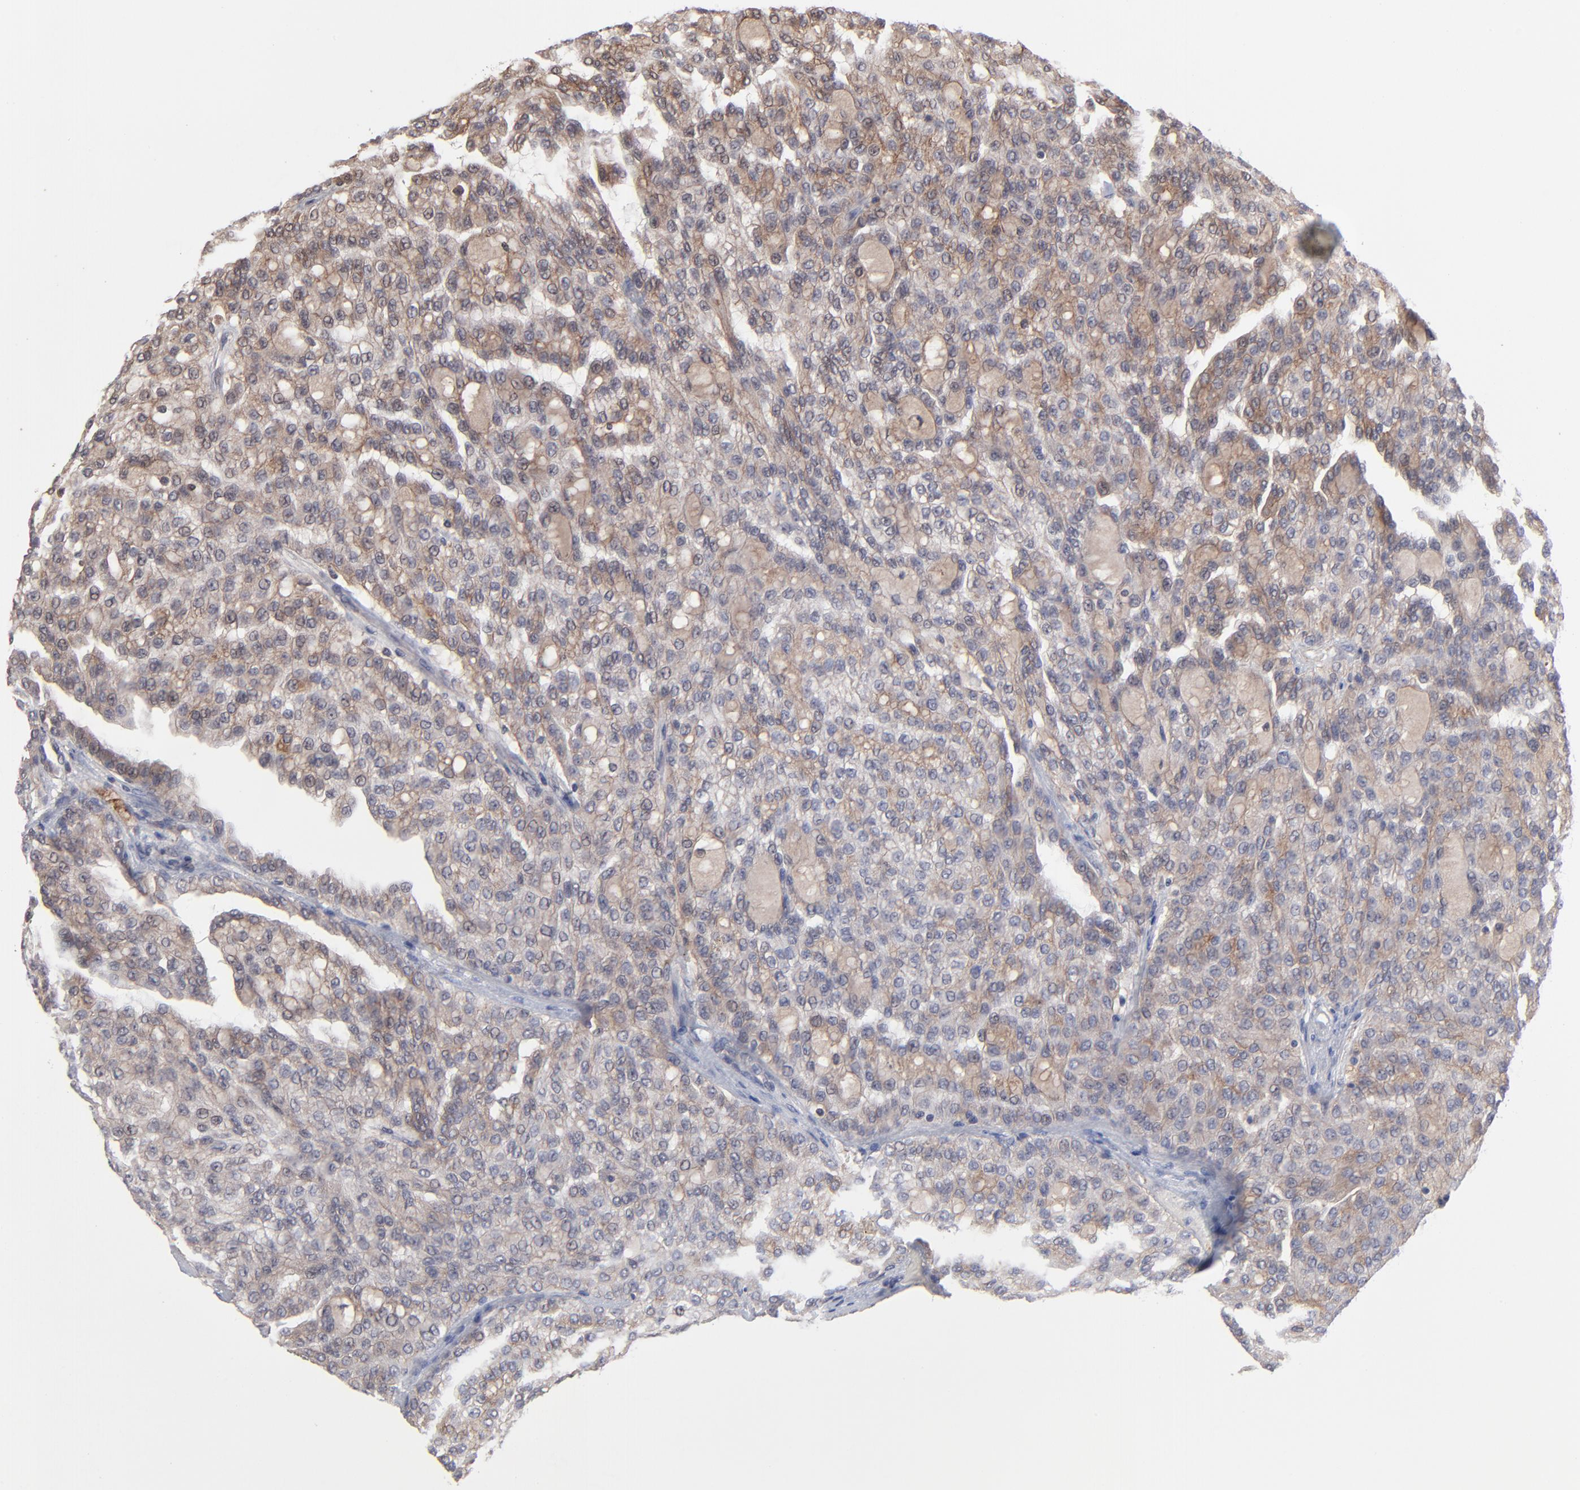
{"staining": {"intensity": "weak", "quantity": ">75%", "location": "cytoplasmic/membranous"}, "tissue": "renal cancer", "cell_type": "Tumor cells", "image_type": "cancer", "snomed": [{"axis": "morphology", "description": "Adenocarcinoma, NOS"}, {"axis": "topography", "description": "Kidney"}], "caption": "This is an image of immunohistochemistry staining of adenocarcinoma (renal), which shows weak positivity in the cytoplasmic/membranous of tumor cells.", "gene": "CHL1", "patient": {"sex": "male", "age": 63}}